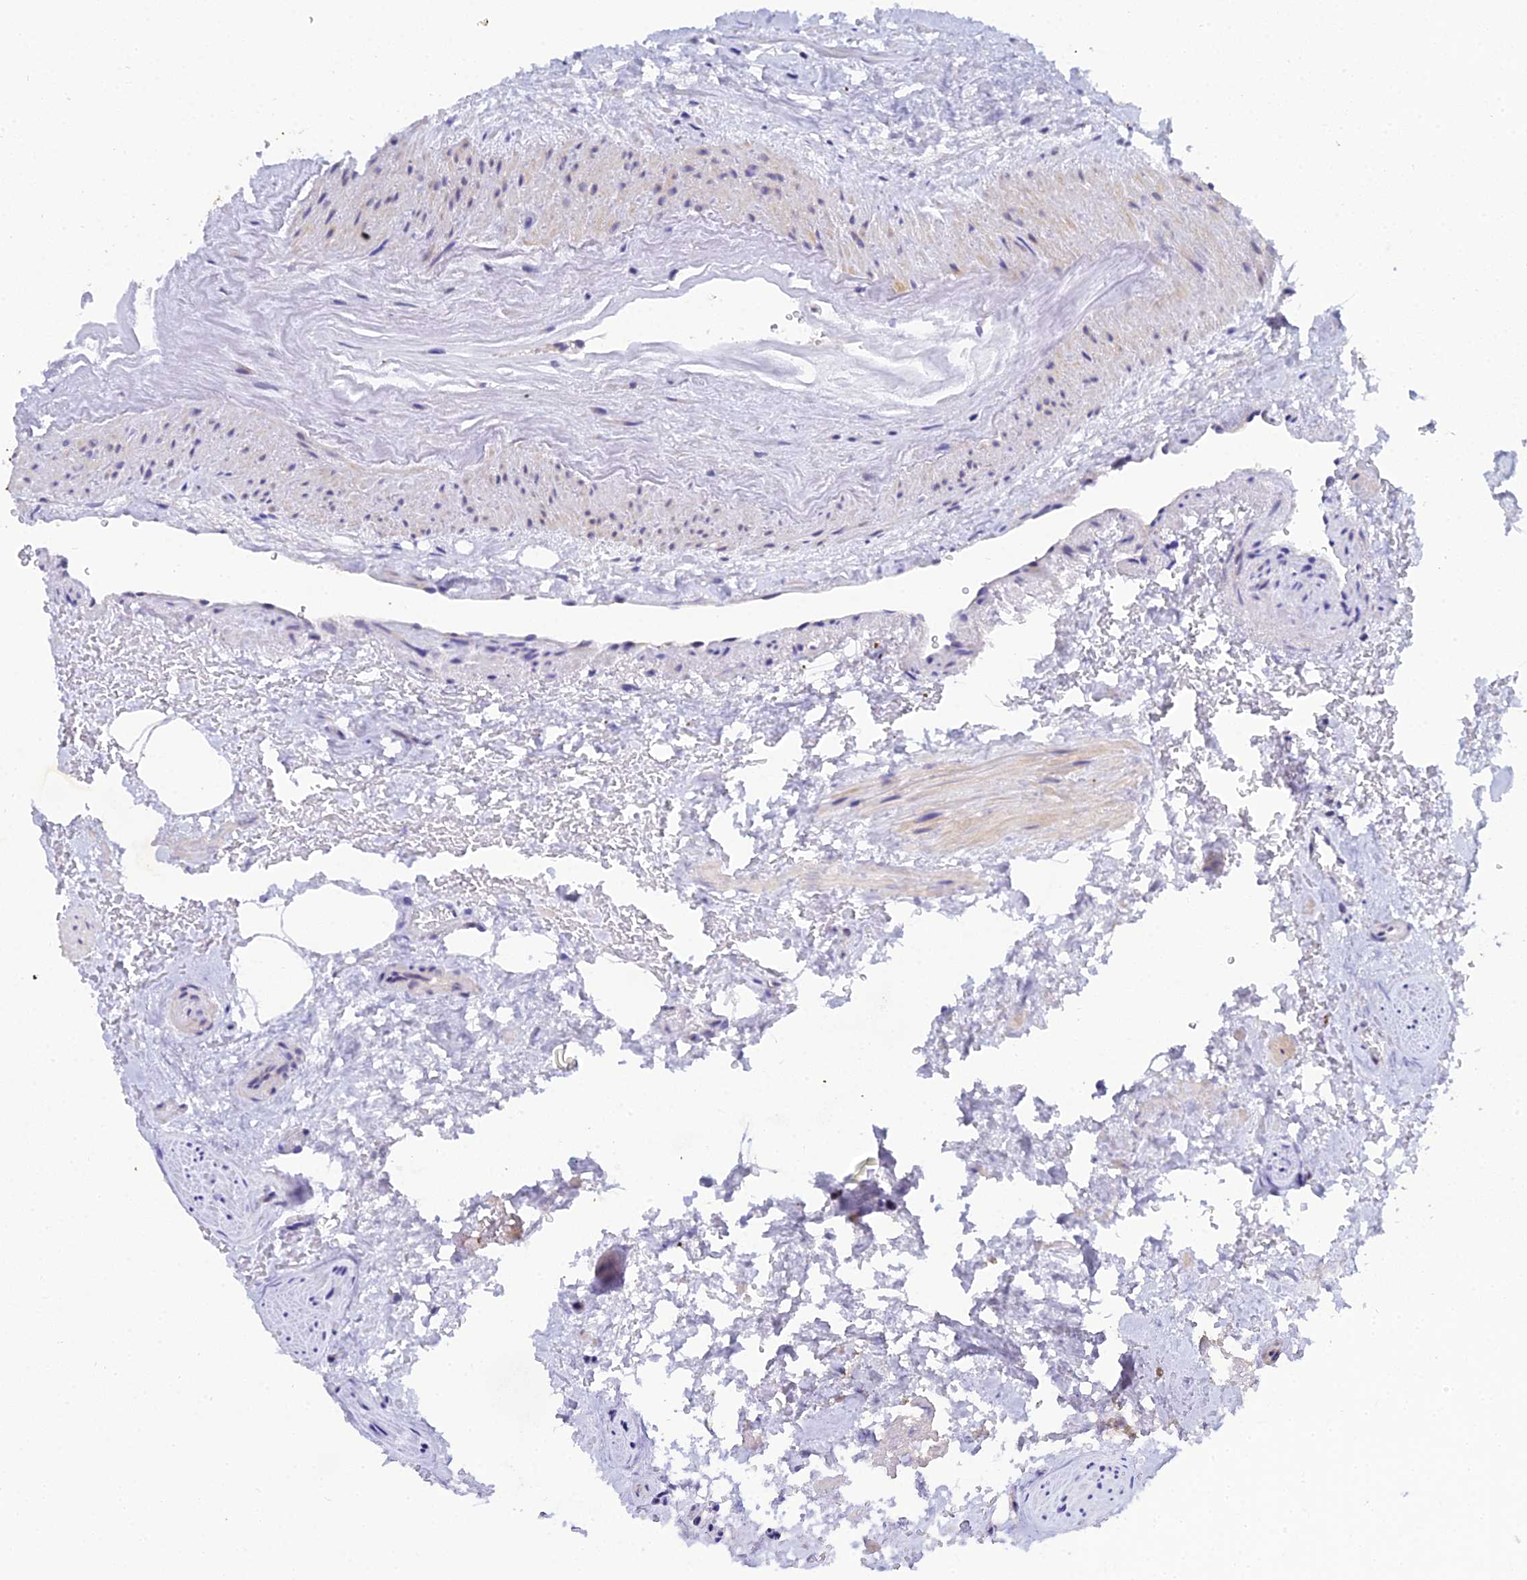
{"staining": {"intensity": "moderate", "quantity": ">75%", "location": "cytoplasmic/membranous"}, "tissue": "seminal vesicle", "cell_type": "Glandular cells", "image_type": "normal", "snomed": [{"axis": "morphology", "description": "Normal tissue, NOS"}, {"axis": "topography", "description": "Seminal veicle"}], "caption": "Immunohistochemical staining of benign human seminal vesicle exhibits >75% levels of moderate cytoplasmic/membranous protein staining in approximately >75% of glandular cells.", "gene": "ZXDA", "patient": {"sex": "male", "age": 68}}